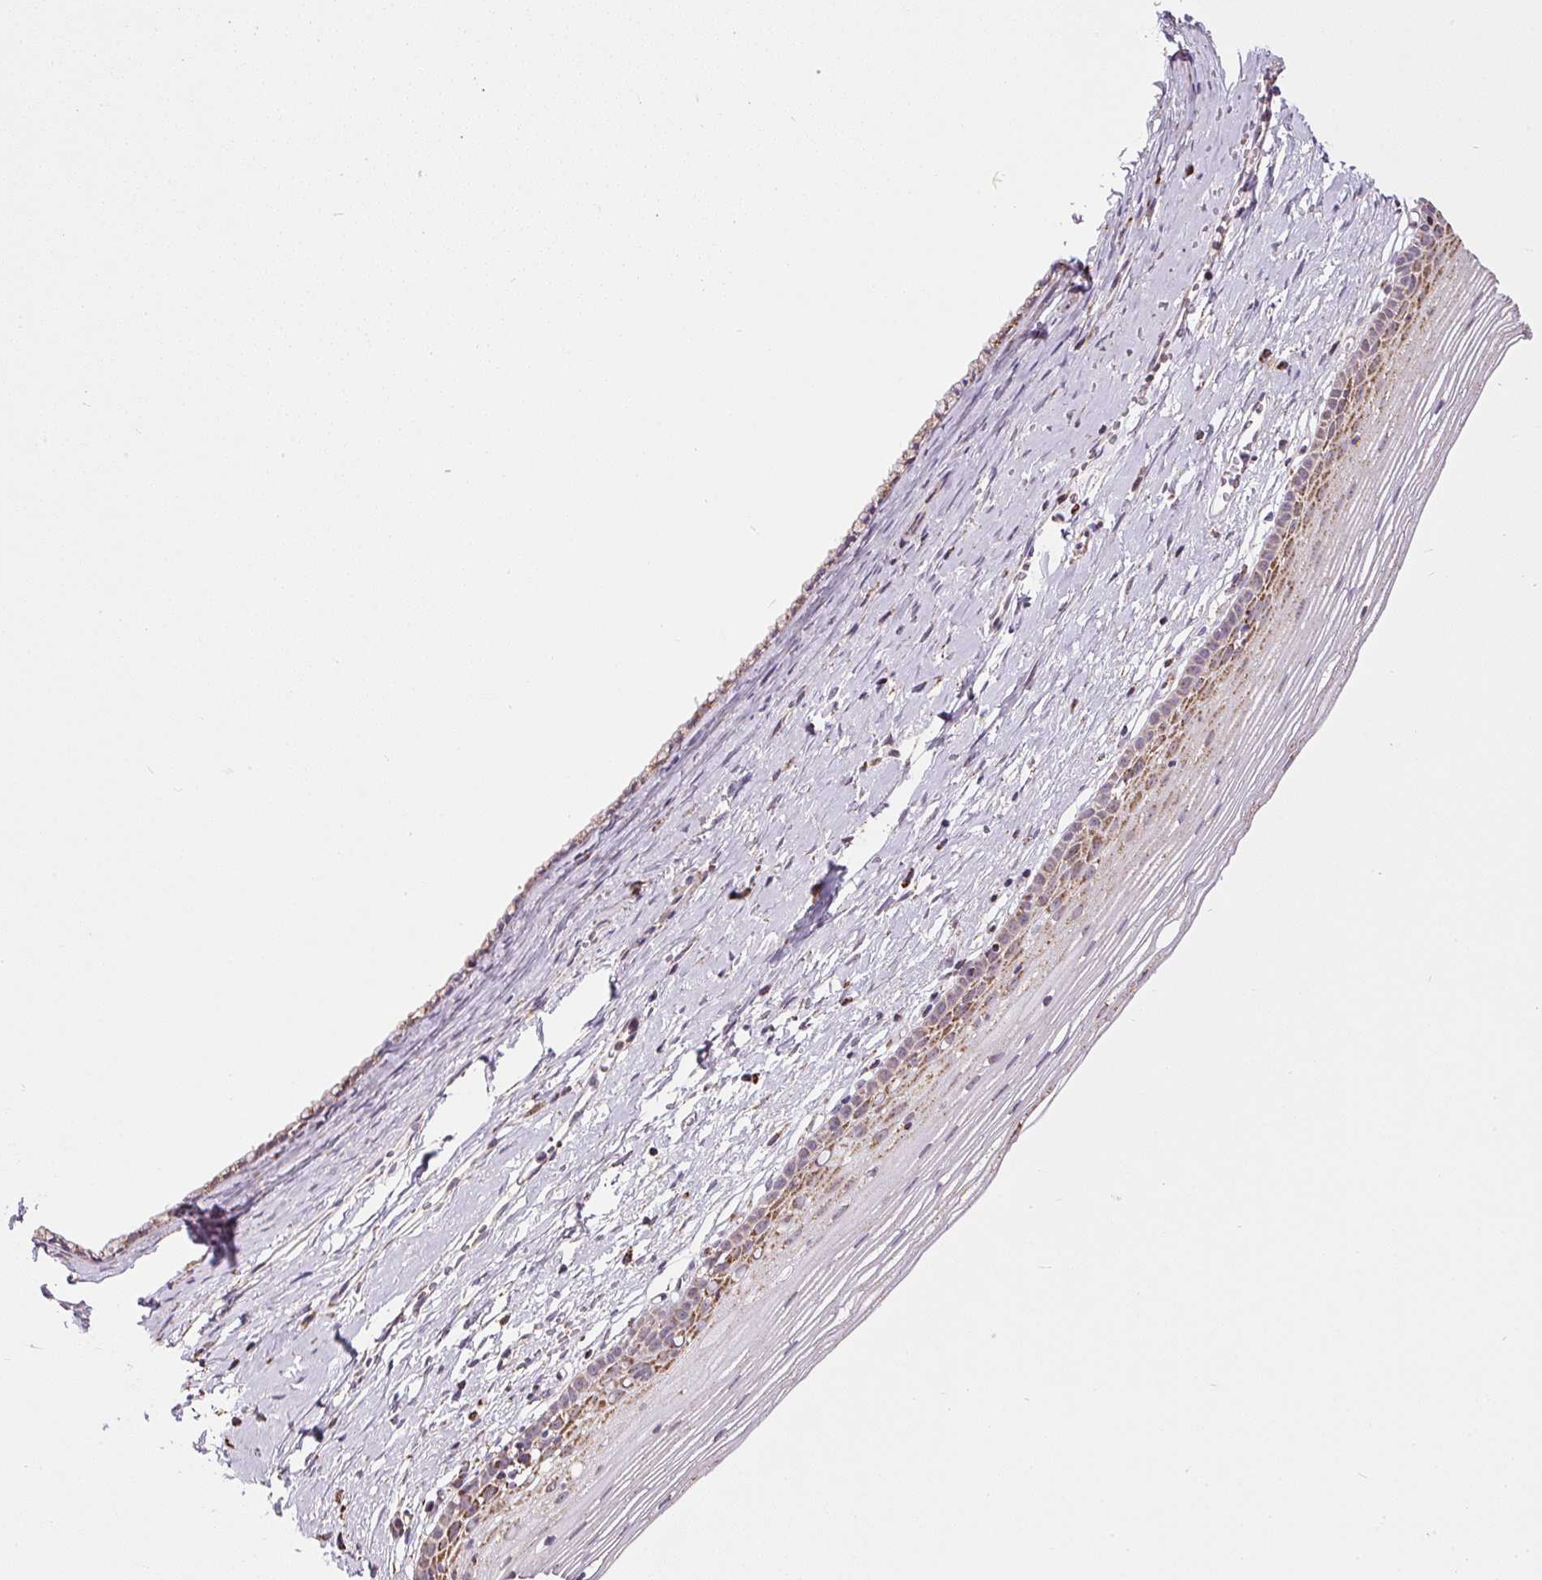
{"staining": {"intensity": "moderate", "quantity": ">75%", "location": "cytoplasmic/membranous"}, "tissue": "cervix", "cell_type": "Glandular cells", "image_type": "normal", "snomed": [{"axis": "morphology", "description": "Normal tissue, NOS"}, {"axis": "topography", "description": "Cervix"}], "caption": "High-power microscopy captured an immunohistochemistry (IHC) histopathology image of benign cervix, revealing moderate cytoplasmic/membranous staining in about >75% of glandular cells.", "gene": "MAPK11", "patient": {"sex": "female", "age": 40}}